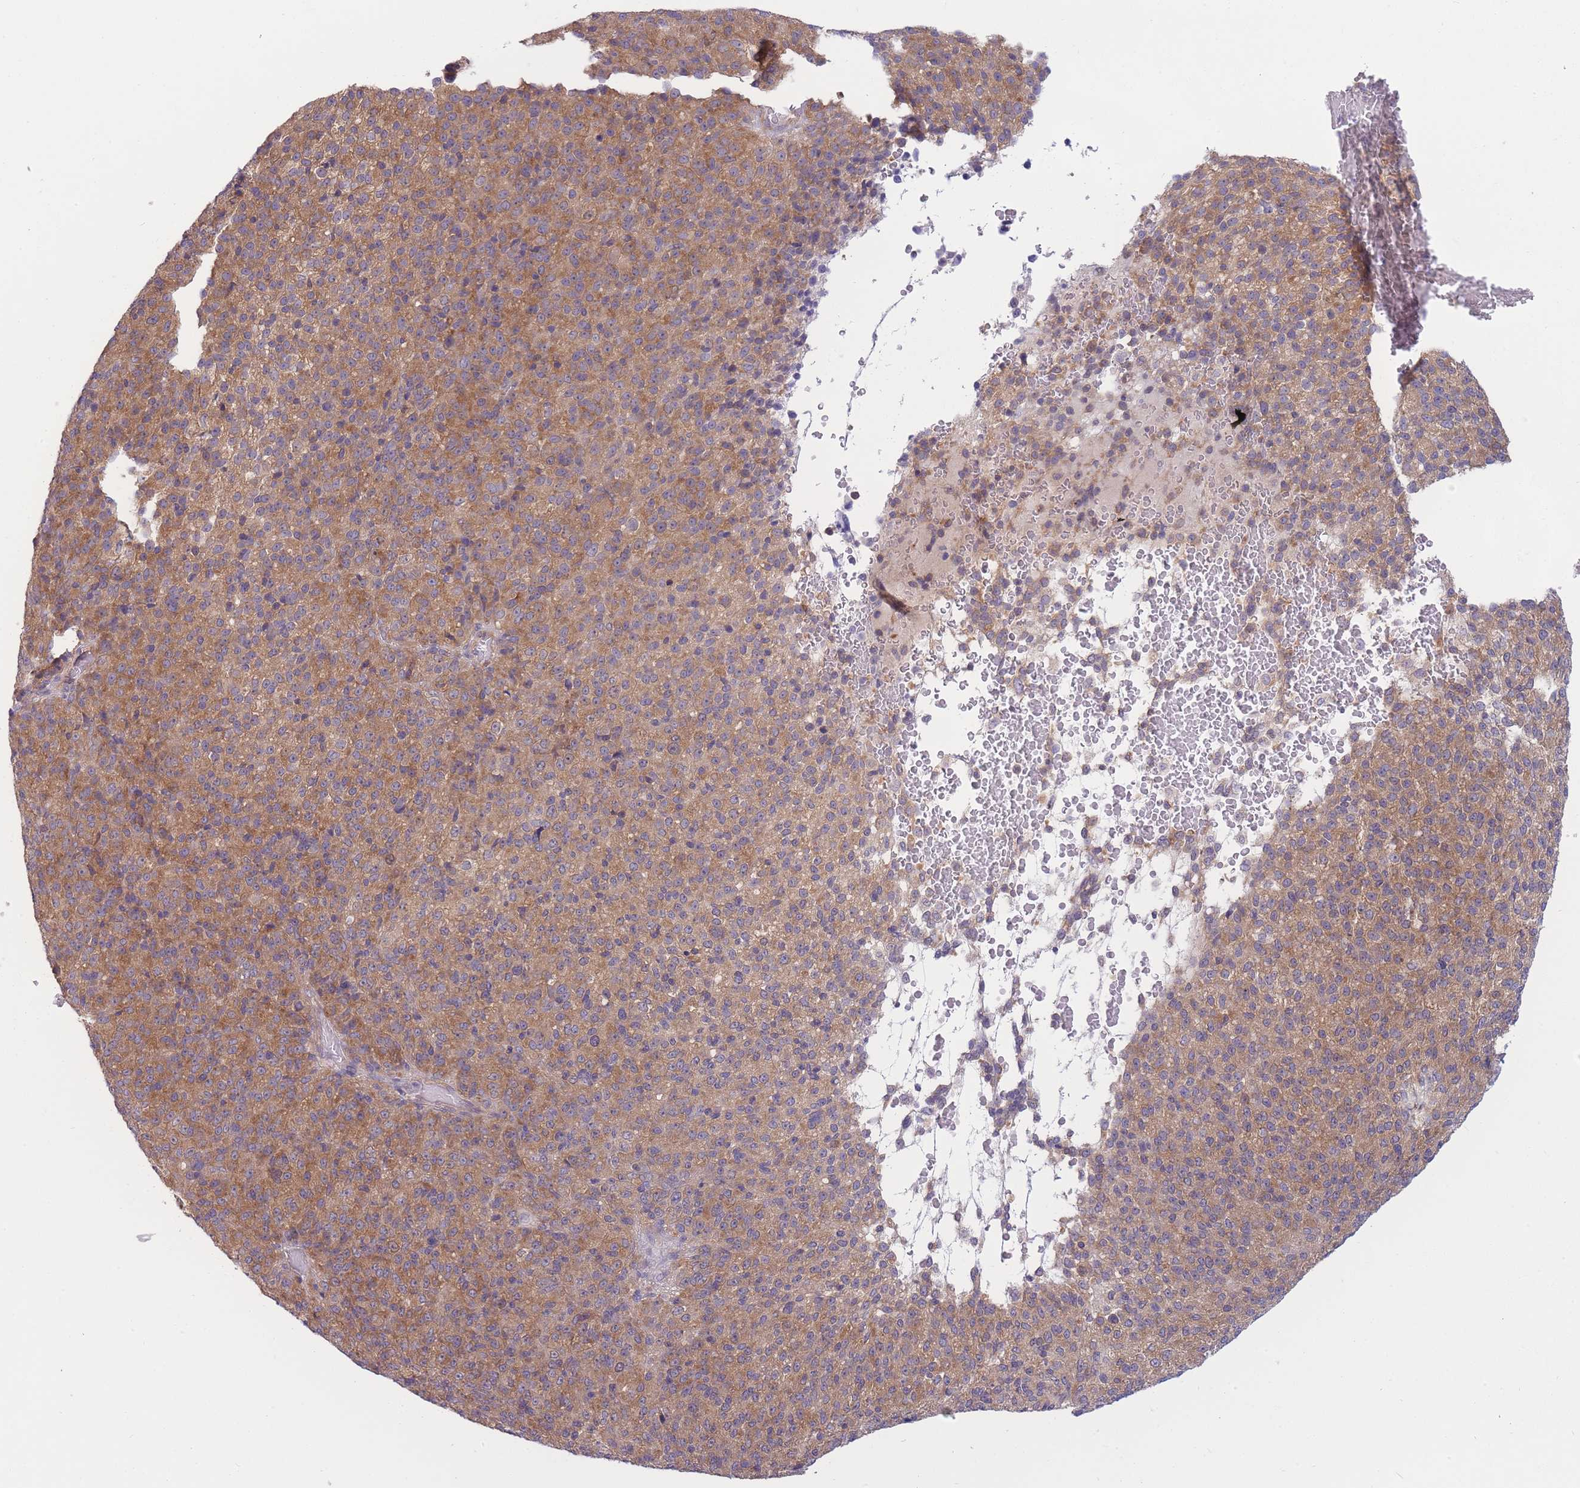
{"staining": {"intensity": "weak", "quantity": ">75%", "location": "cytoplasmic/membranous"}, "tissue": "melanoma", "cell_type": "Tumor cells", "image_type": "cancer", "snomed": [{"axis": "morphology", "description": "Malignant melanoma, Metastatic site"}, {"axis": "topography", "description": "Brain"}], "caption": "Human malignant melanoma (metastatic site) stained with a protein marker shows weak staining in tumor cells.", "gene": "PFDN6", "patient": {"sex": "female", "age": 56}}